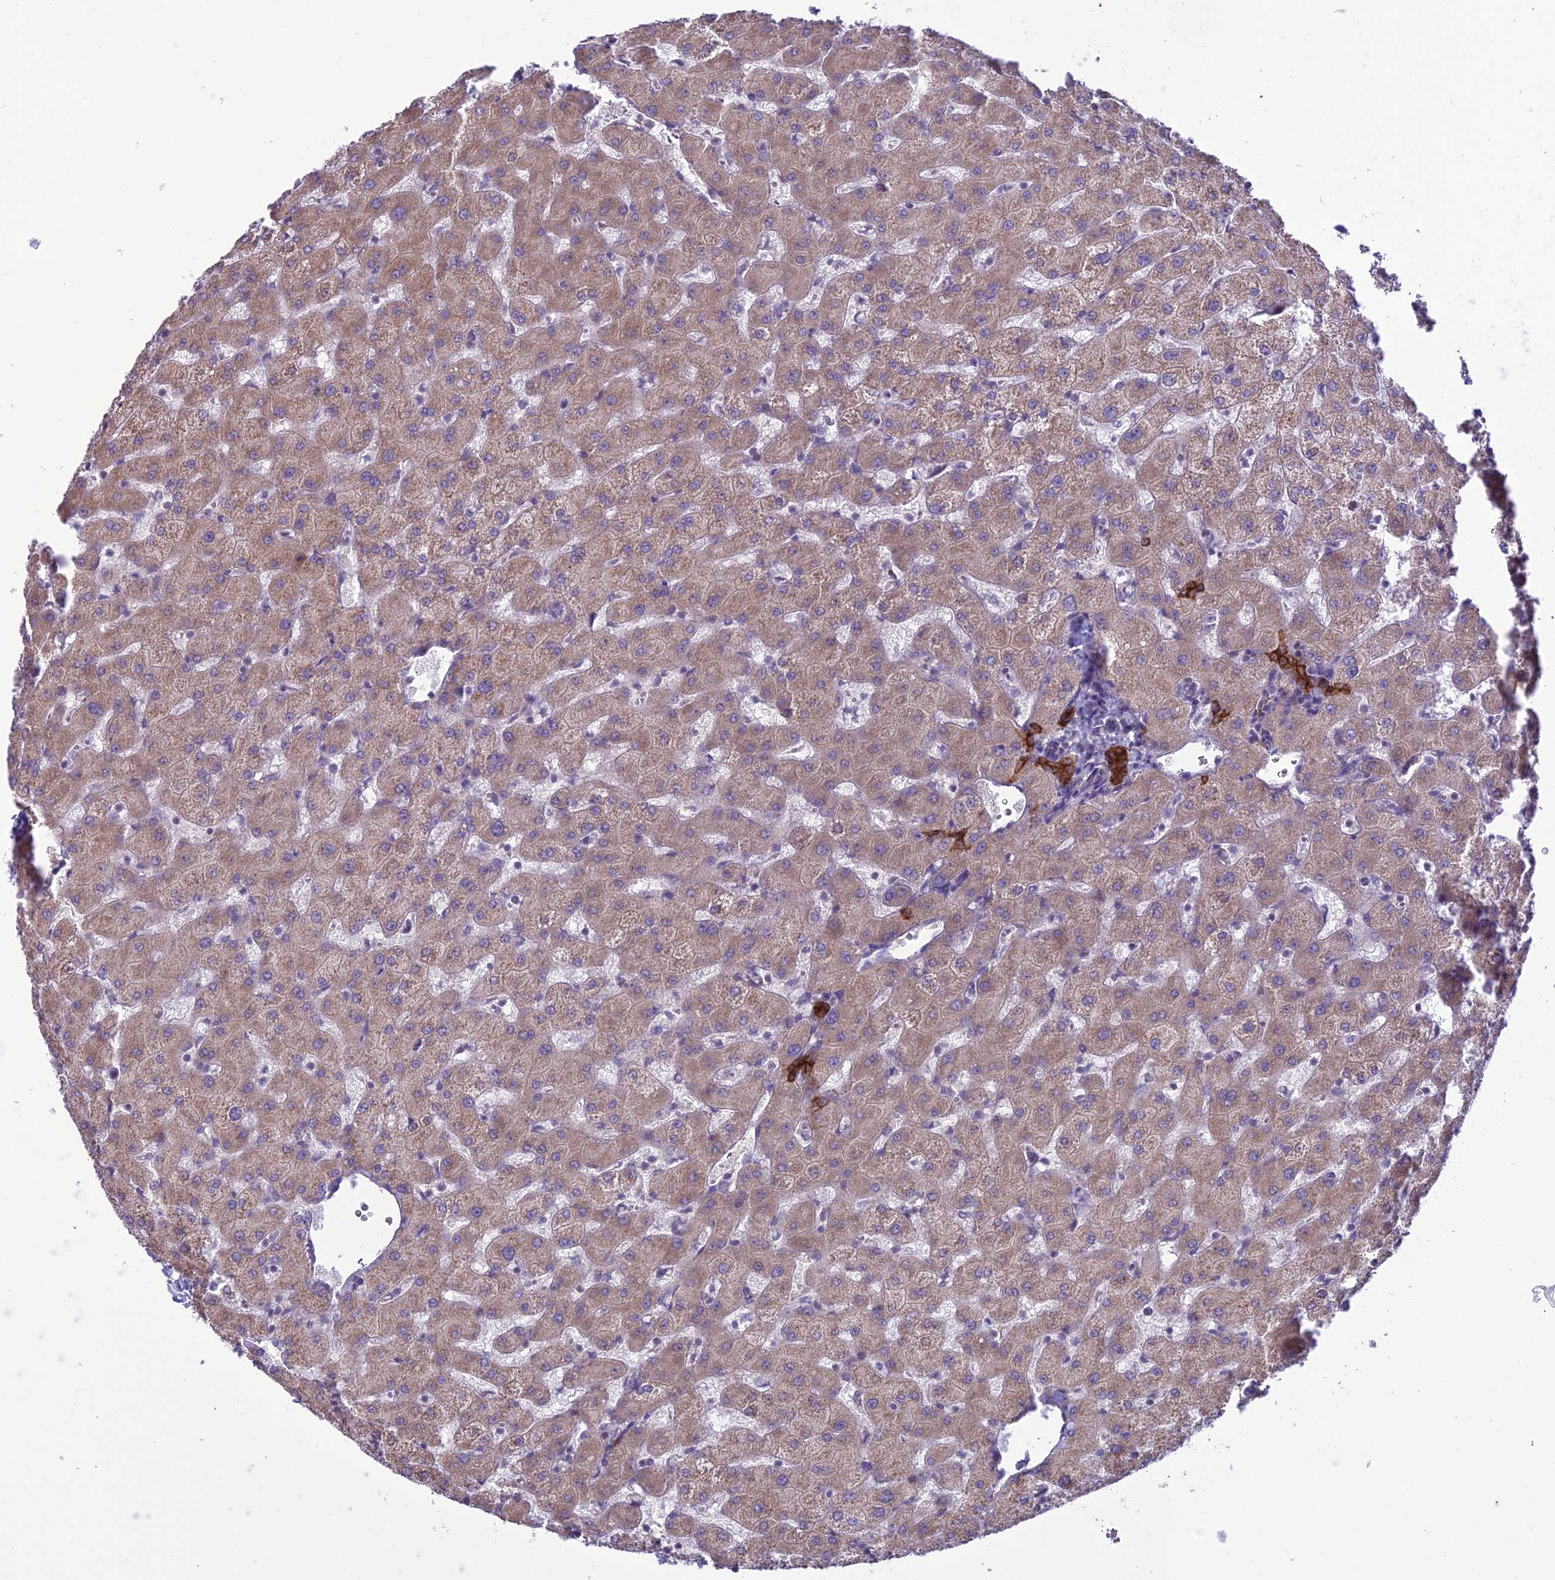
{"staining": {"intensity": "strong", "quantity": ">75%", "location": "cytoplasmic/membranous"}, "tissue": "liver", "cell_type": "Cholangiocytes", "image_type": "normal", "snomed": [{"axis": "morphology", "description": "Normal tissue, NOS"}, {"axis": "topography", "description": "Liver"}], "caption": "Strong cytoplasmic/membranous protein positivity is appreciated in about >75% of cholangiocytes in liver.", "gene": "RPS26", "patient": {"sex": "female", "age": 63}}